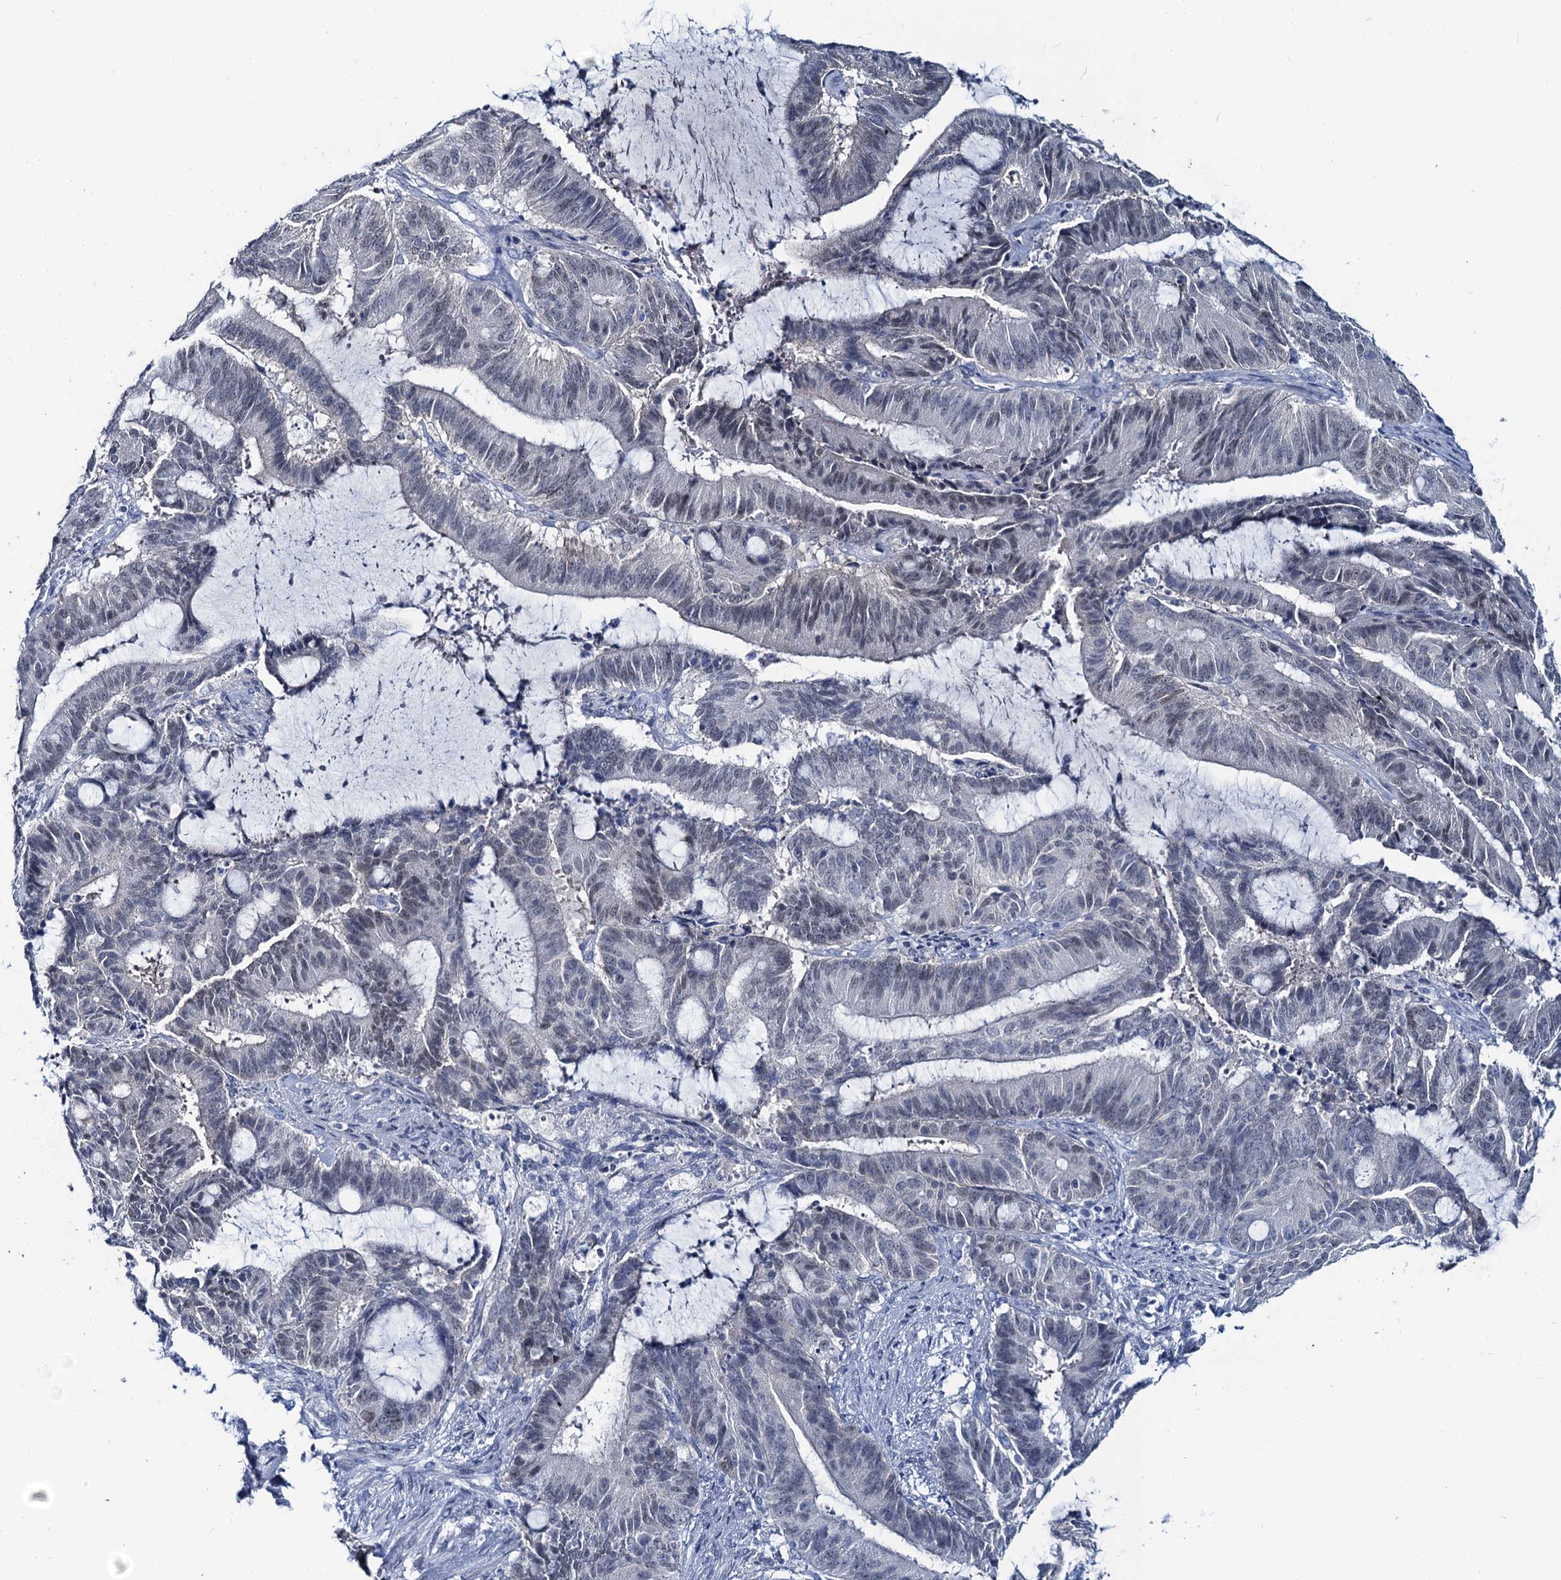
{"staining": {"intensity": "negative", "quantity": "none", "location": "none"}, "tissue": "liver cancer", "cell_type": "Tumor cells", "image_type": "cancer", "snomed": [{"axis": "morphology", "description": "Normal tissue, NOS"}, {"axis": "morphology", "description": "Cholangiocarcinoma"}, {"axis": "topography", "description": "Liver"}, {"axis": "topography", "description": "Peripheral nerve tissue"}], "caption": "A photomicrograph of human liver cholangiocarcinoma is negative for staining in tumor cells. (IHC, brightfield microscopy, high magnification).", "gene": "TOX3", "patient": {"sex": "female", "age": 73}}